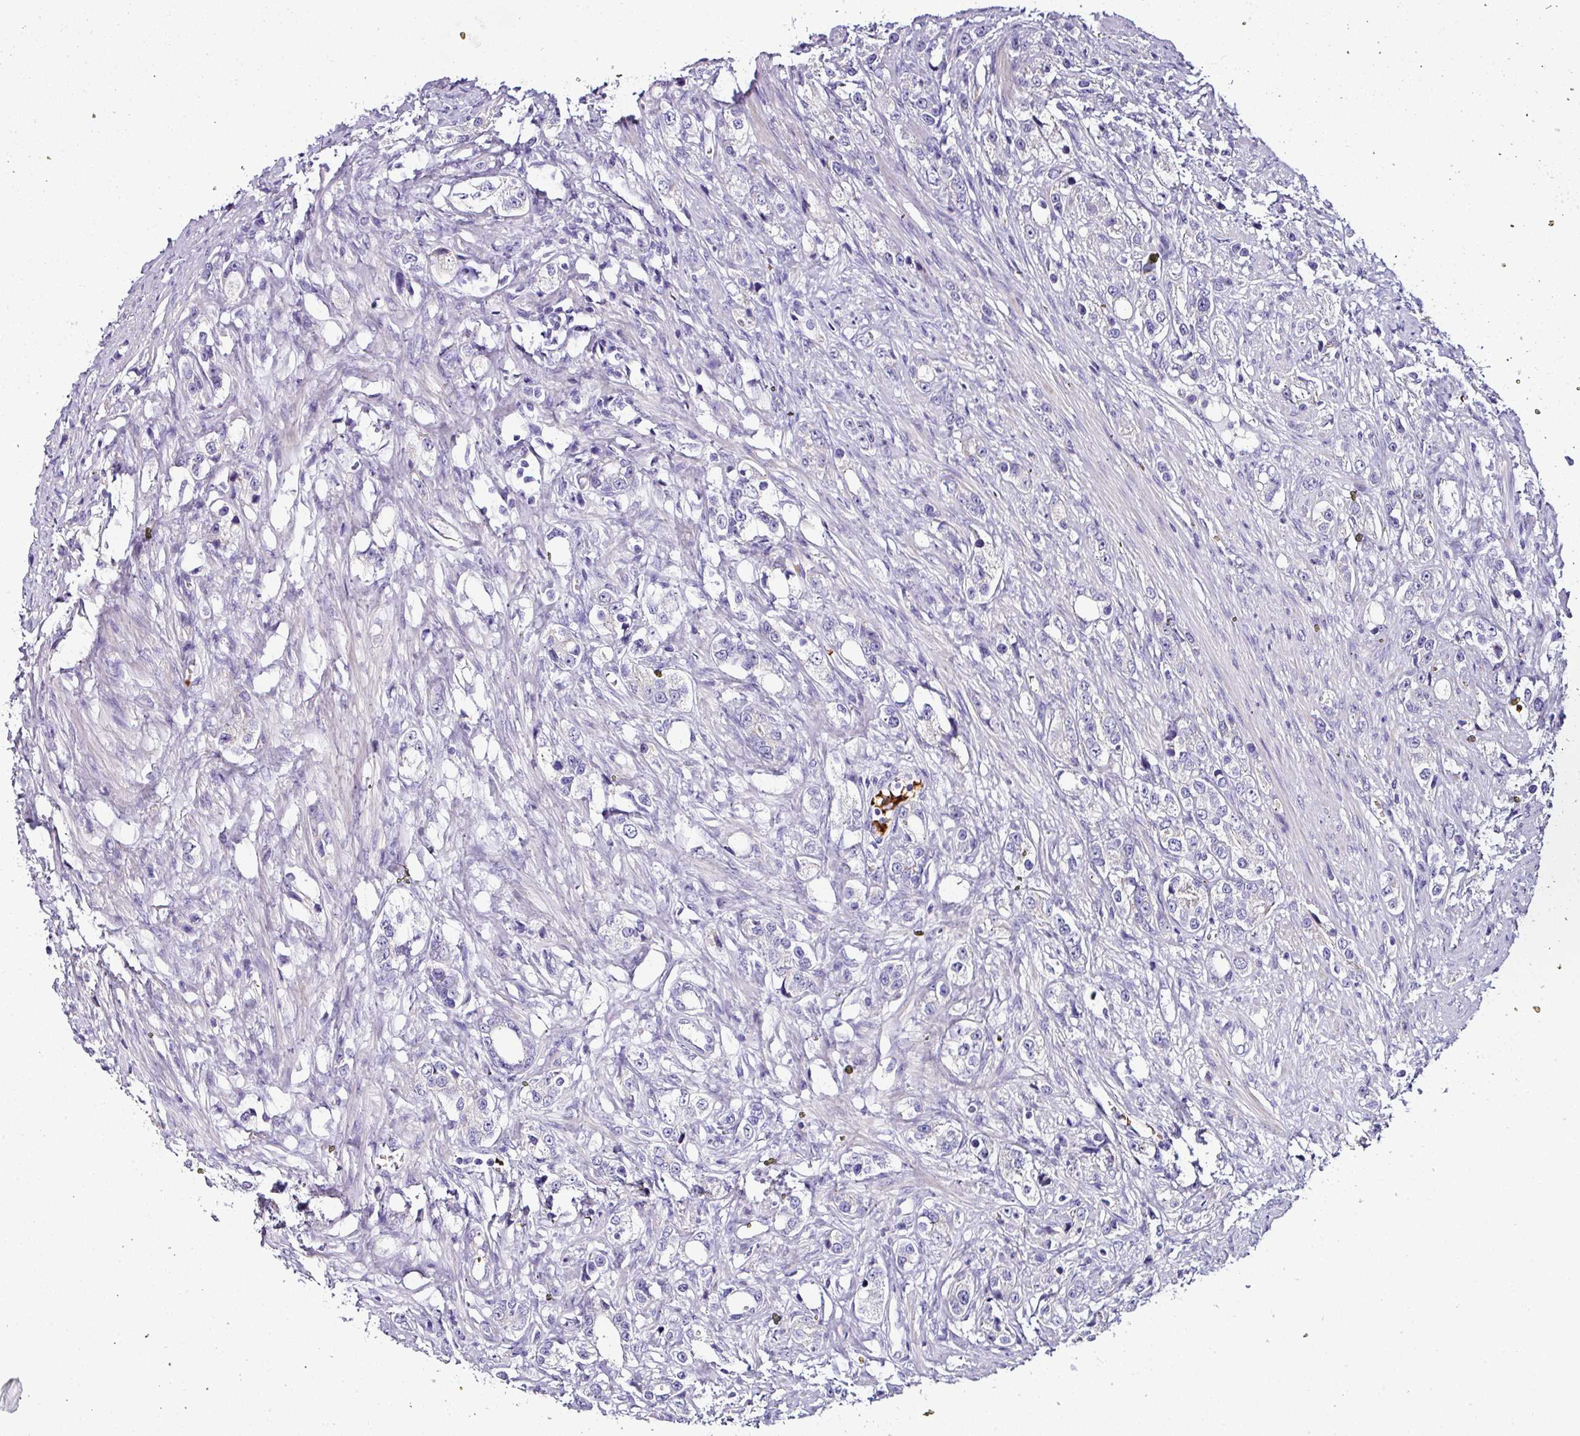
{"staining": {"intensity": "negative", "quantity": "none", "location": "none"}, "tissue": "prostate cancer", "cell_type": "Tumor cells", "image_type": "cancer", "snomed": [{"axis": "morphology", "description": "Adenocarcinoma, High grade"}, {"axis": "topography", "description": "Prostate"}], "caption": "Immunohistochemistry (IHC) histopathology image of adenocarcinoma (high-grade) (prostate) stained for a protein (brown), which exhibits no positivity in tumor cells. (DAB (3,3'-diaminobenzidine) immunohistochemistry visualized using brightfield microscopy, high magnification).", "gene": "NAPSA", "patient": {"sex": "male", "age": 63}}